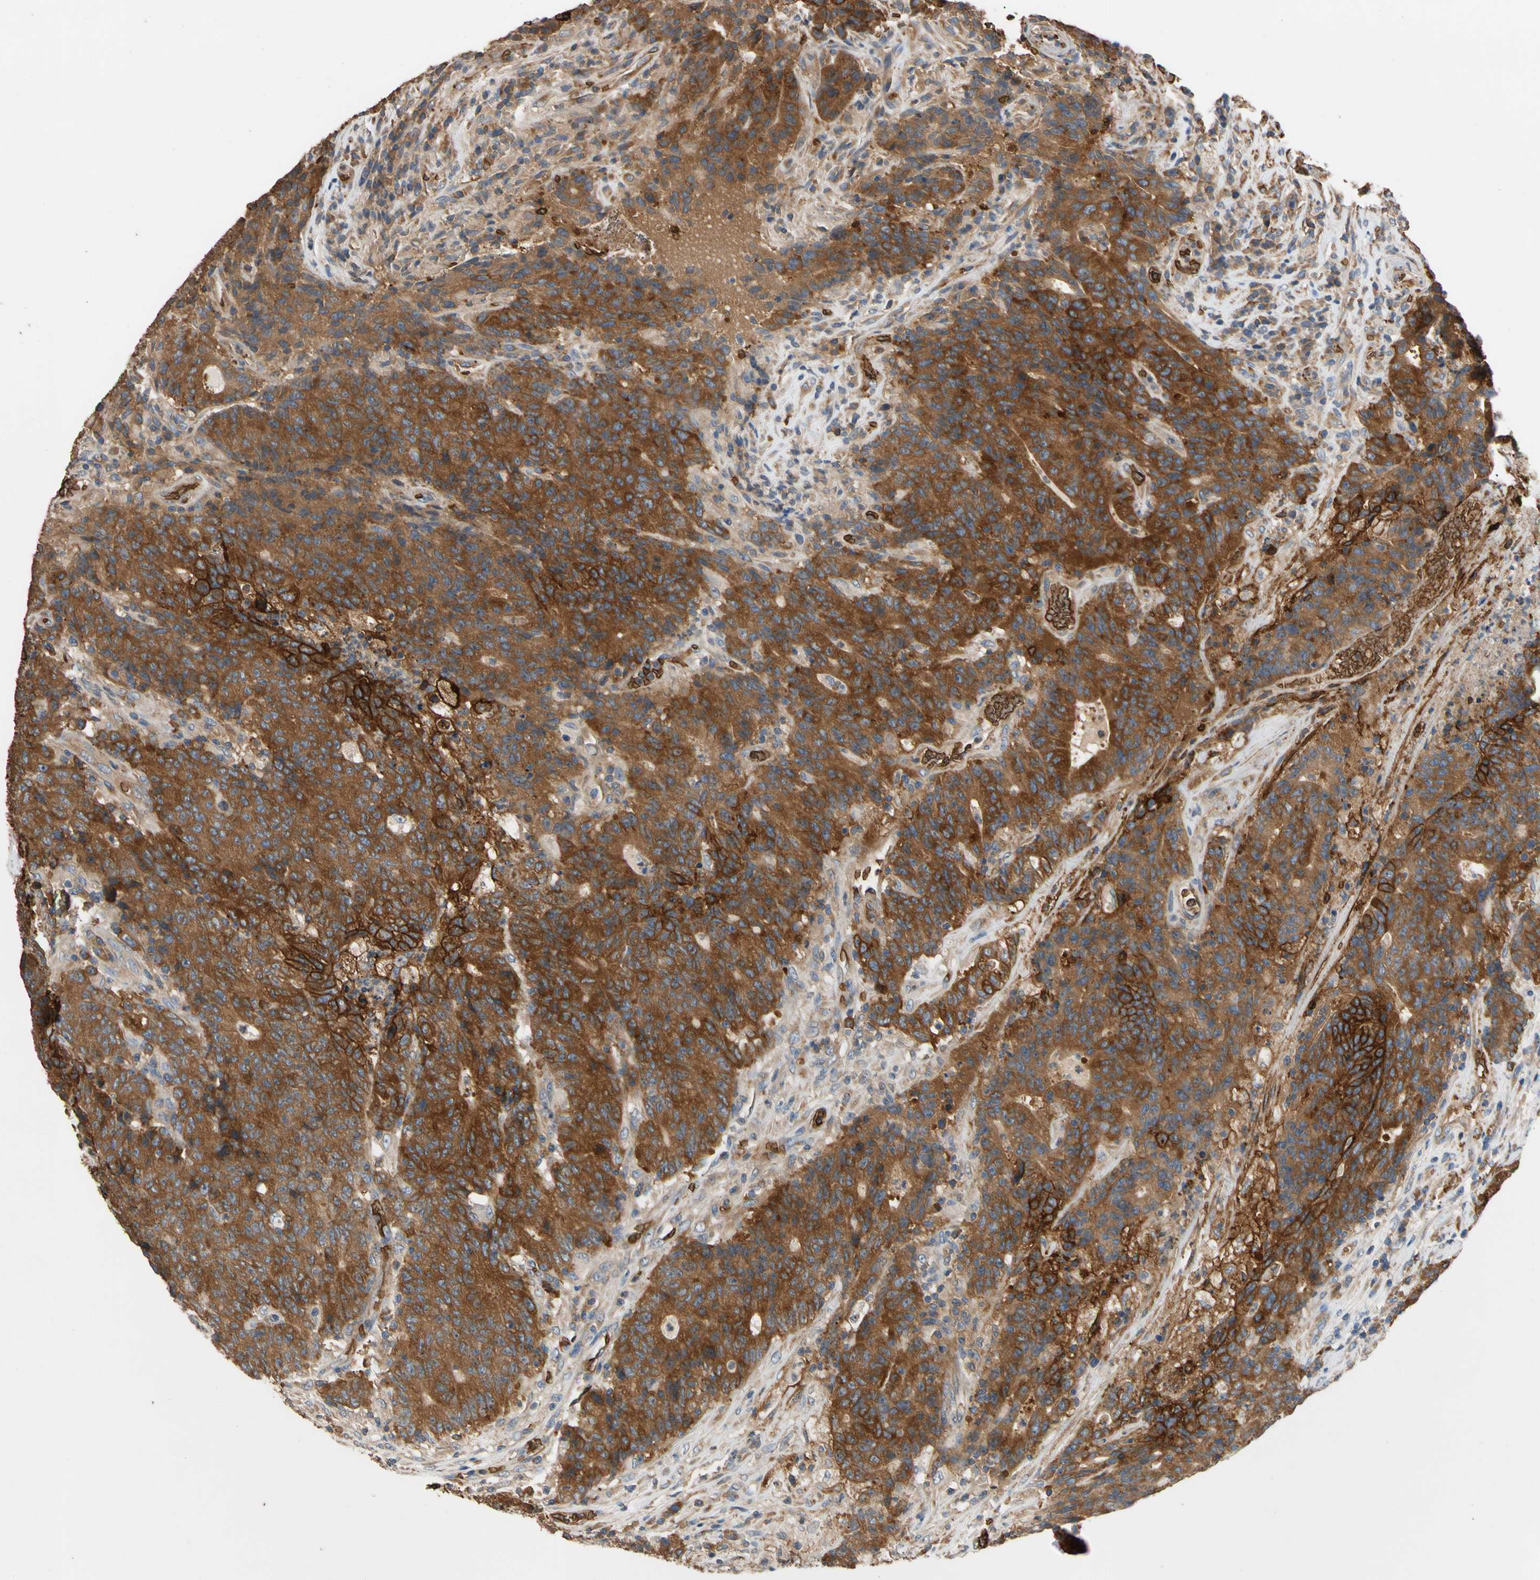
{"staining": {"intensity": "strong", "quantity": ">75%", "location": "cytoplasmic/membranous"}, "tissue": "colorectal cancer", "cell_type": "Tumor cells", "image_type": "cancer", "snomed": [{"axis": "morphology", "description": "Normal tissue, NOS"}, {"axis": "morphology", "description": "Adenocarcinoma, NOS"}, {"axis": "topography", "description": "Colon"}], "caption": "Protein expression analysis of adenocarcinoma (colorectal) displays strong cytoplasmic/membranous positivity in approximately >75% of tumor cells.", "gene": "RIOK2", "patient": {"sex": "female", "age": 75}}